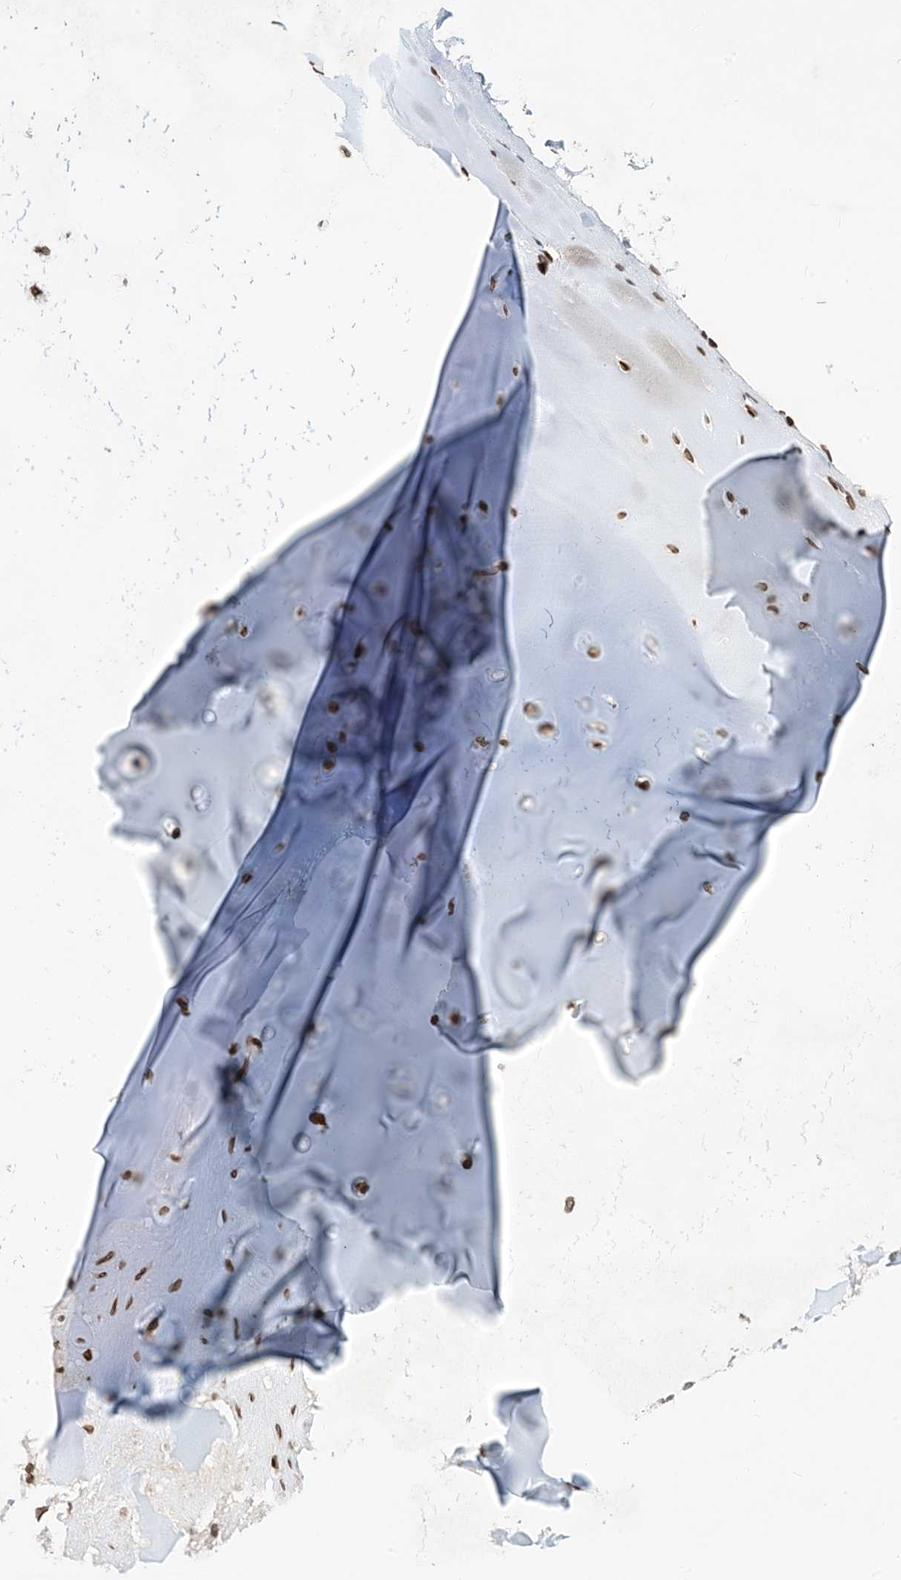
{"staining": {"intensity": "strong", "quantity": ">75%", "location": "nuclear"}, "tissue": "adipose tissue", "cell_type": "Adipocytes", "image_type": "normal", "snomed": [{"axis": "morphology", "description": "Normal tissue, NOS"}, {"axis": "morphology", "description": "Basal cell carcinoma"}, {"axis": "topography", "description": "Cartilage tissue"}, {"axis": "topography", "description": "Nasopharynx"}, {"axis": "topography", "description": "Oral tissue"}], "caption": "Immunohistochemistry histopathology image of unremarkable human adipose tissue stained for a protein (brown), which displays high levels of strong nuclear expression in approximately >75% of adipocytes.", "gene": "SLC35A2", "patient": {"sex": "female", "age": 77}}